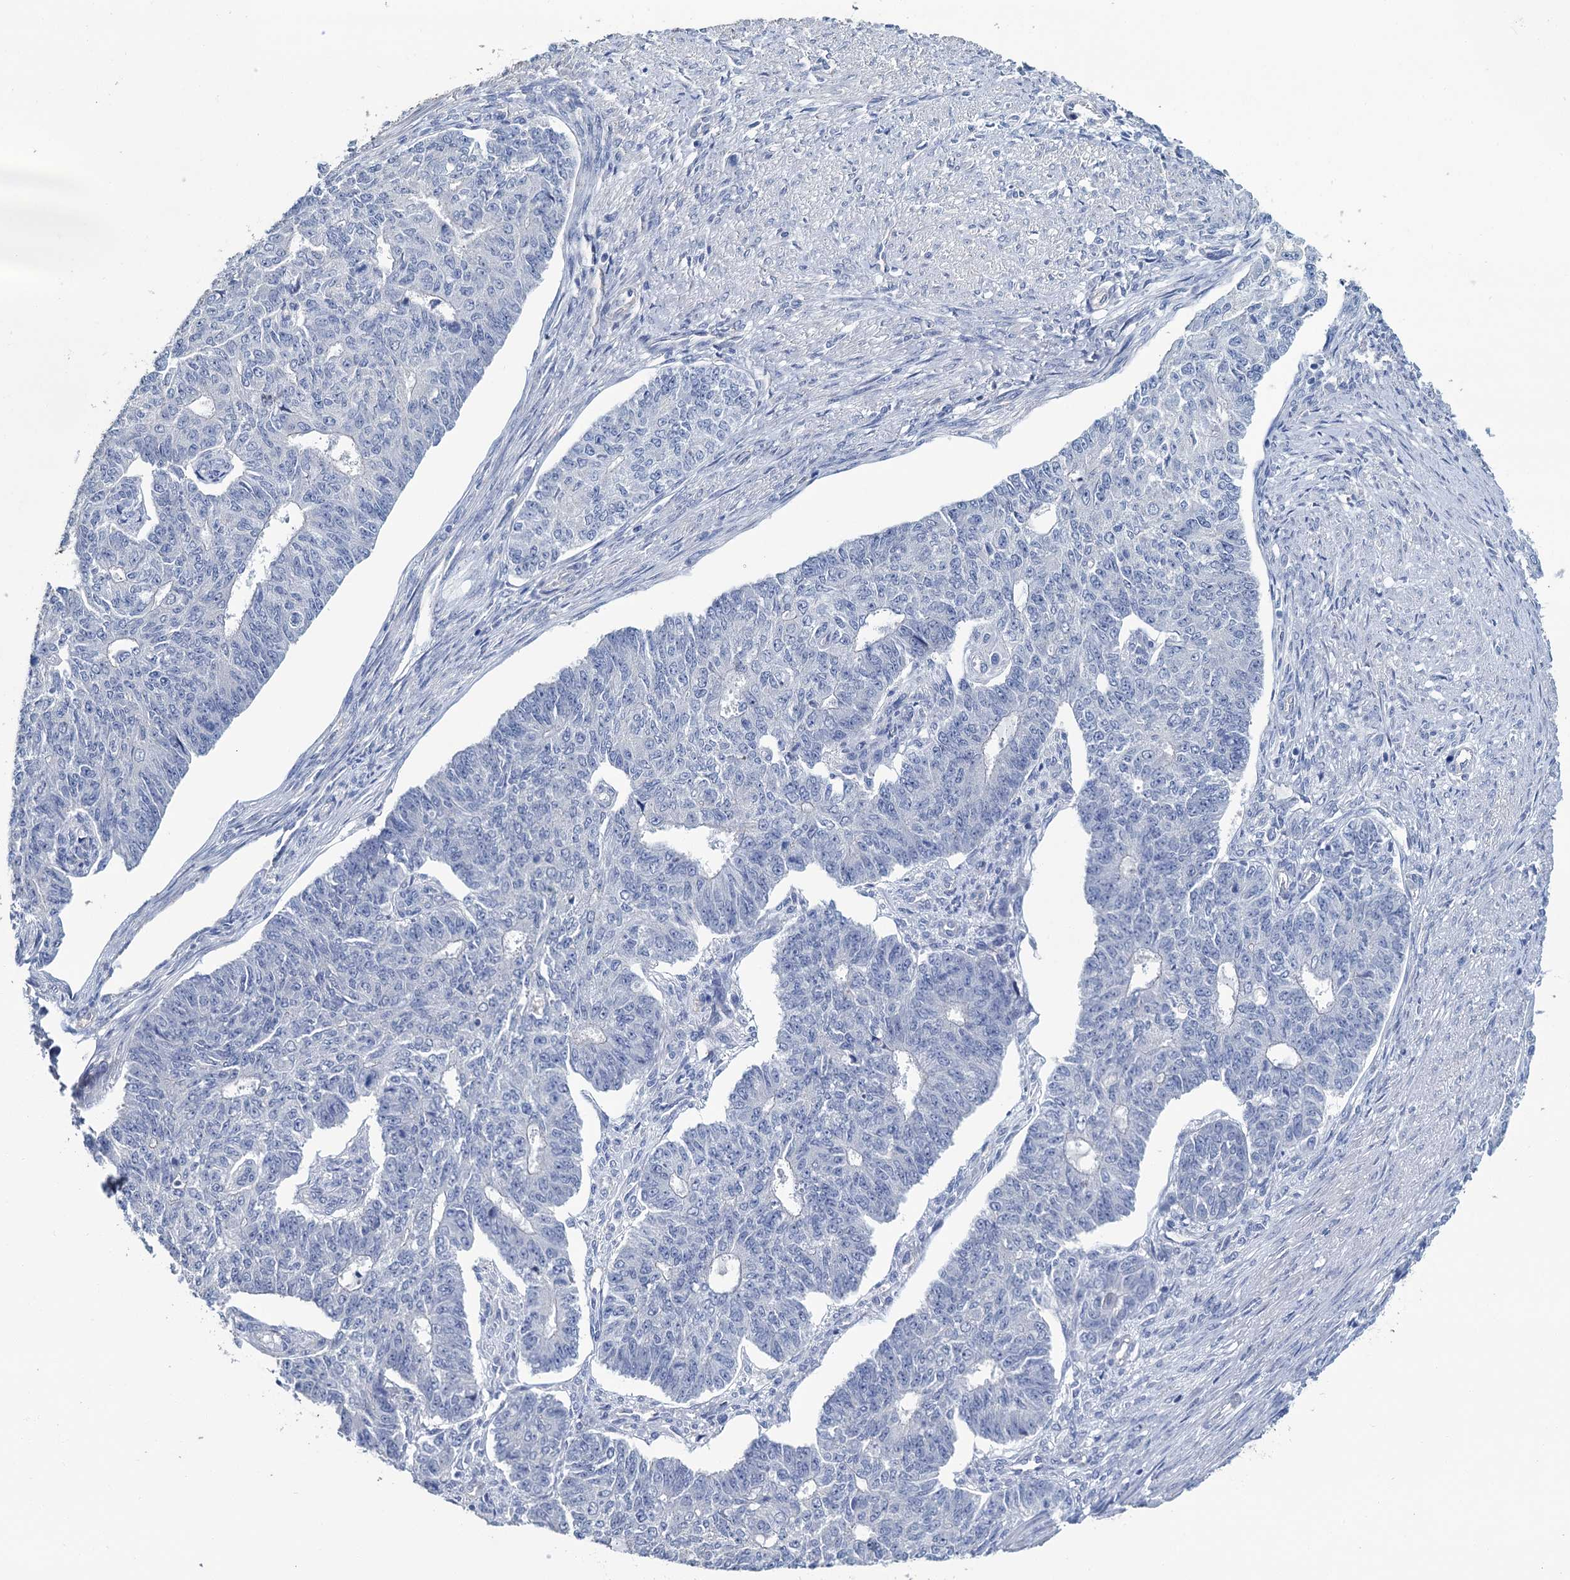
{"staining": {"intensity": "negative", "quantity": "none", "location": "none"}, "tissue": "endometrial cancer", "cell_type": "Tumor cells", "image_type": "cancer", "snomed": [{"axis": "morphology", "description": "Adenocarcinoma, NOS"}, {"axis": "topography", "description": "Endometrium"}], "caption": "Tumor cells show no significant protein staining in adenocarcinoma (endometrial). (Stains: DAB immunohistochemistry with hematoxylin counter stain, Microscopy: brightfield microscopy at high magnification).", "gene": "SNCB", "patient": {"sex": "female", "age": 32}}